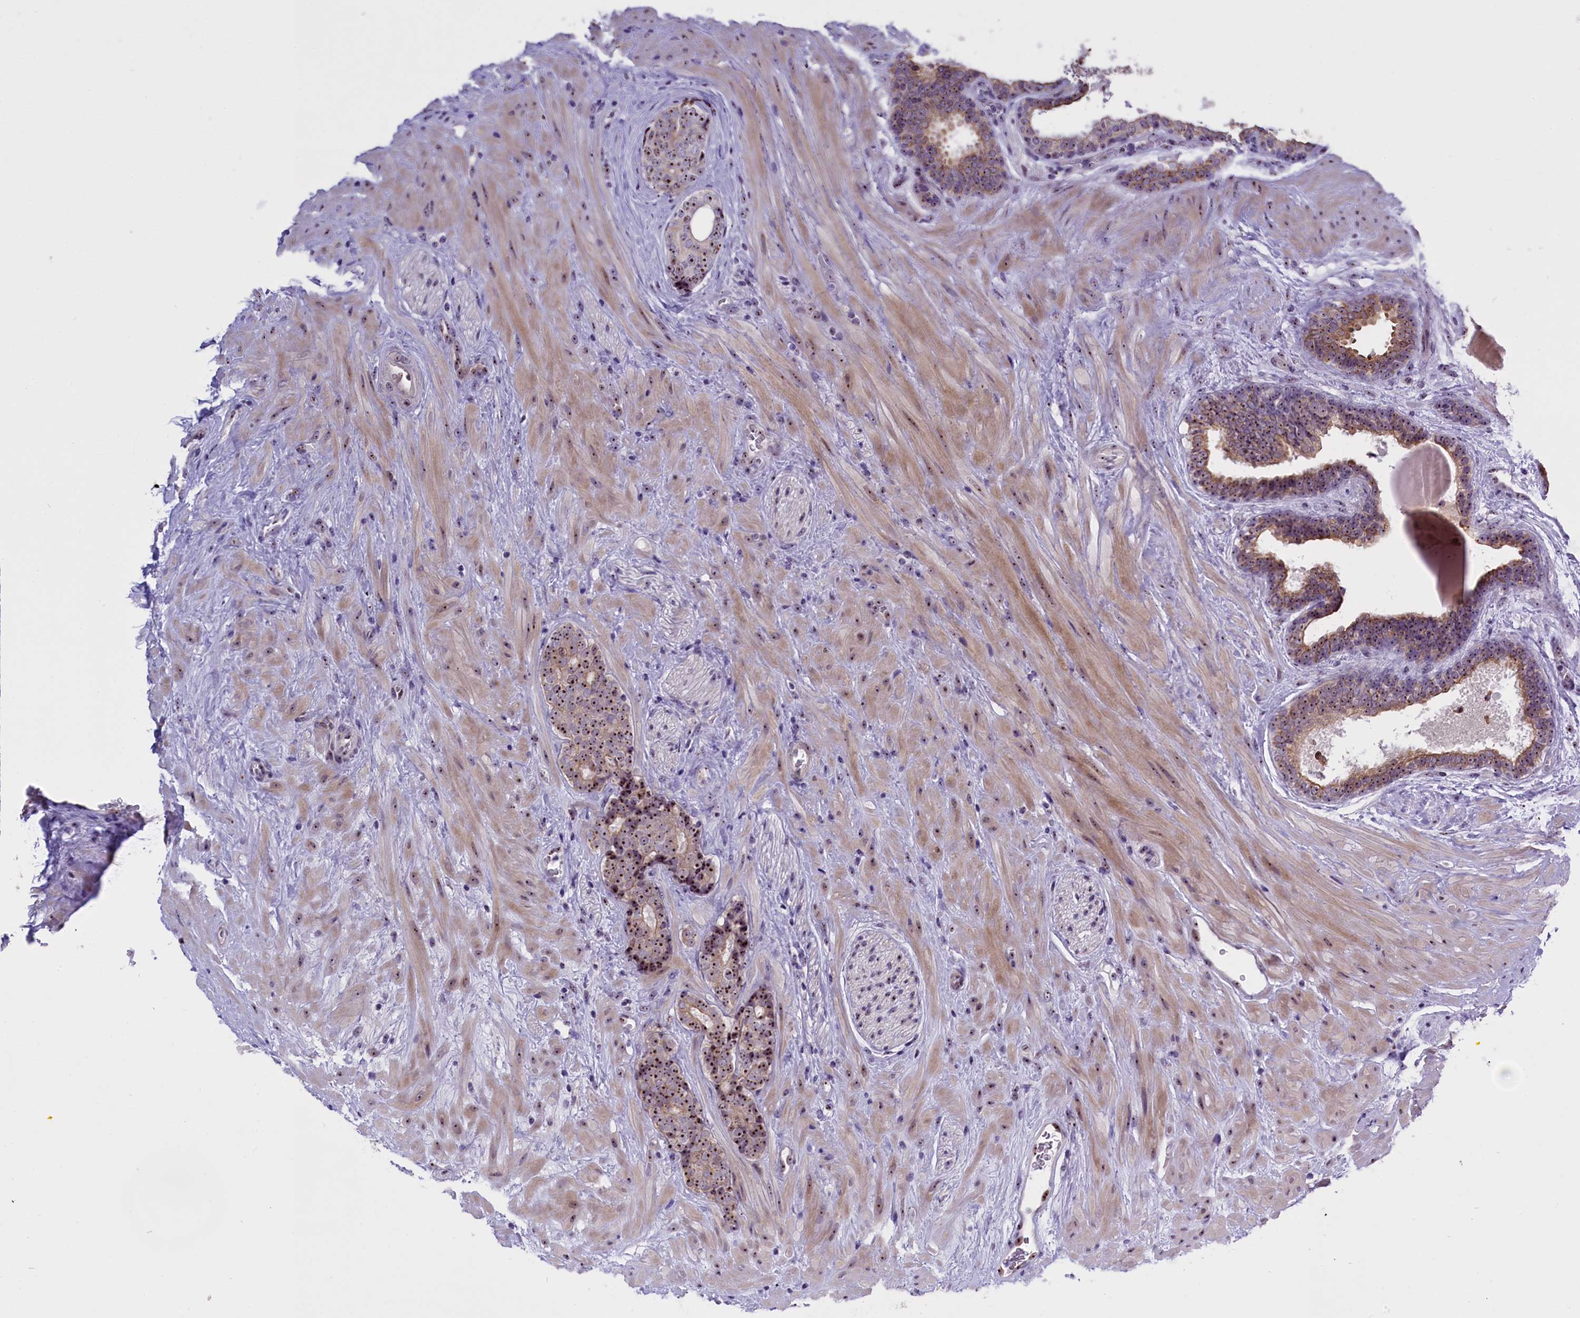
{"staining": {"intensity": "strong", "quantity": ">75%", "location": "nuclear"}, "tissue": "prostate cancer", "cell_type": "Tumor cells", "image_type": "cancer", "snomed": [{"axis": "morphology", "description": "Adenocarcinoma, High grade"}, {"axis": "topography", "description": "Prostate"}], "caption": "Prostate cancer (high-grade adenocarcinoma) was stained to show a protein in brown. There is high levels of strong nuclear positivity in approximately >75% of tumor cells.", "gene": "TBL3", "patient": {"sex": "male", "age": 56}}